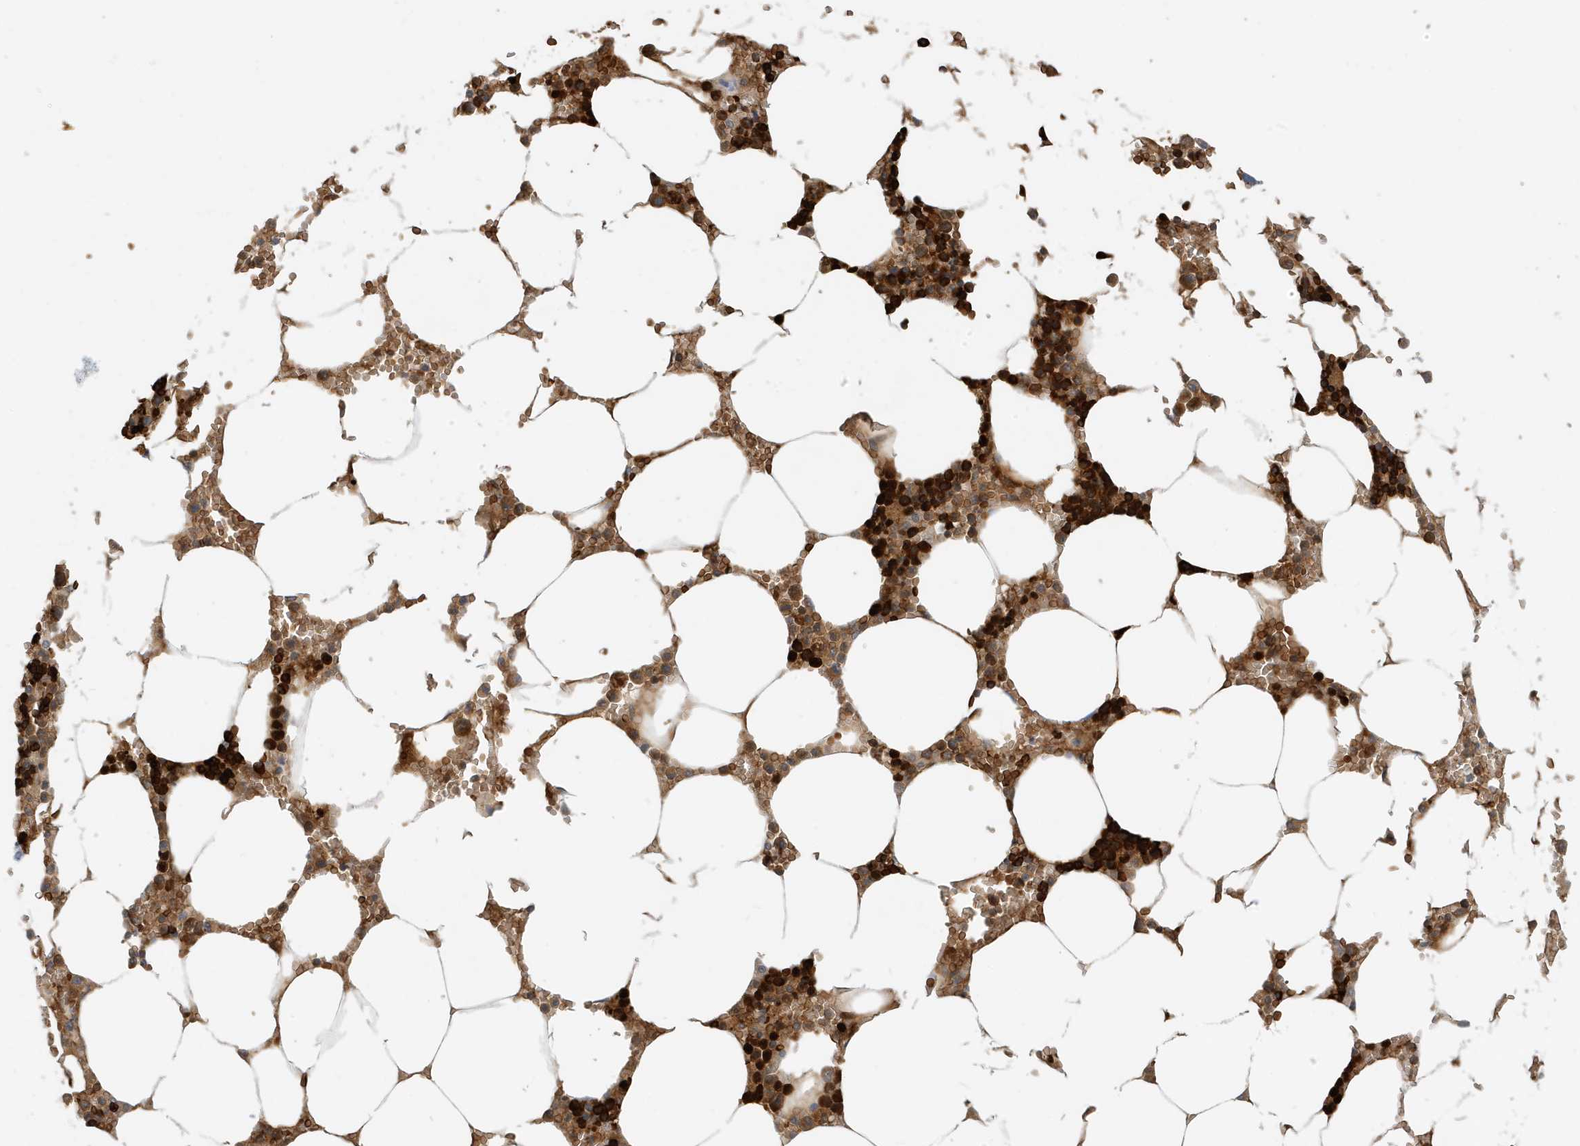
{"staining": {"intensity": "strong", "quantity": "25%-75%", "location": "cytoplasmic/membranous,nuclear"}, "tissue": "bone marrow", "cell_type": "Hematopoietic cells", "image_type": "normal", "snomed": [{"axis": "morphology", "description": "Normal tissue, NOS"}, {"axis": "topography", "description": "Bone marrow"}], "caption": "The photomicrograph reveals staining of unremarkable bone marrow, revealing strong cytoplasmic/membranous,nuclear protein expression (brown color) within hematopoietic cells.", "gene": "FYCO1", "patient": {"sex": "male", "age": 70}}